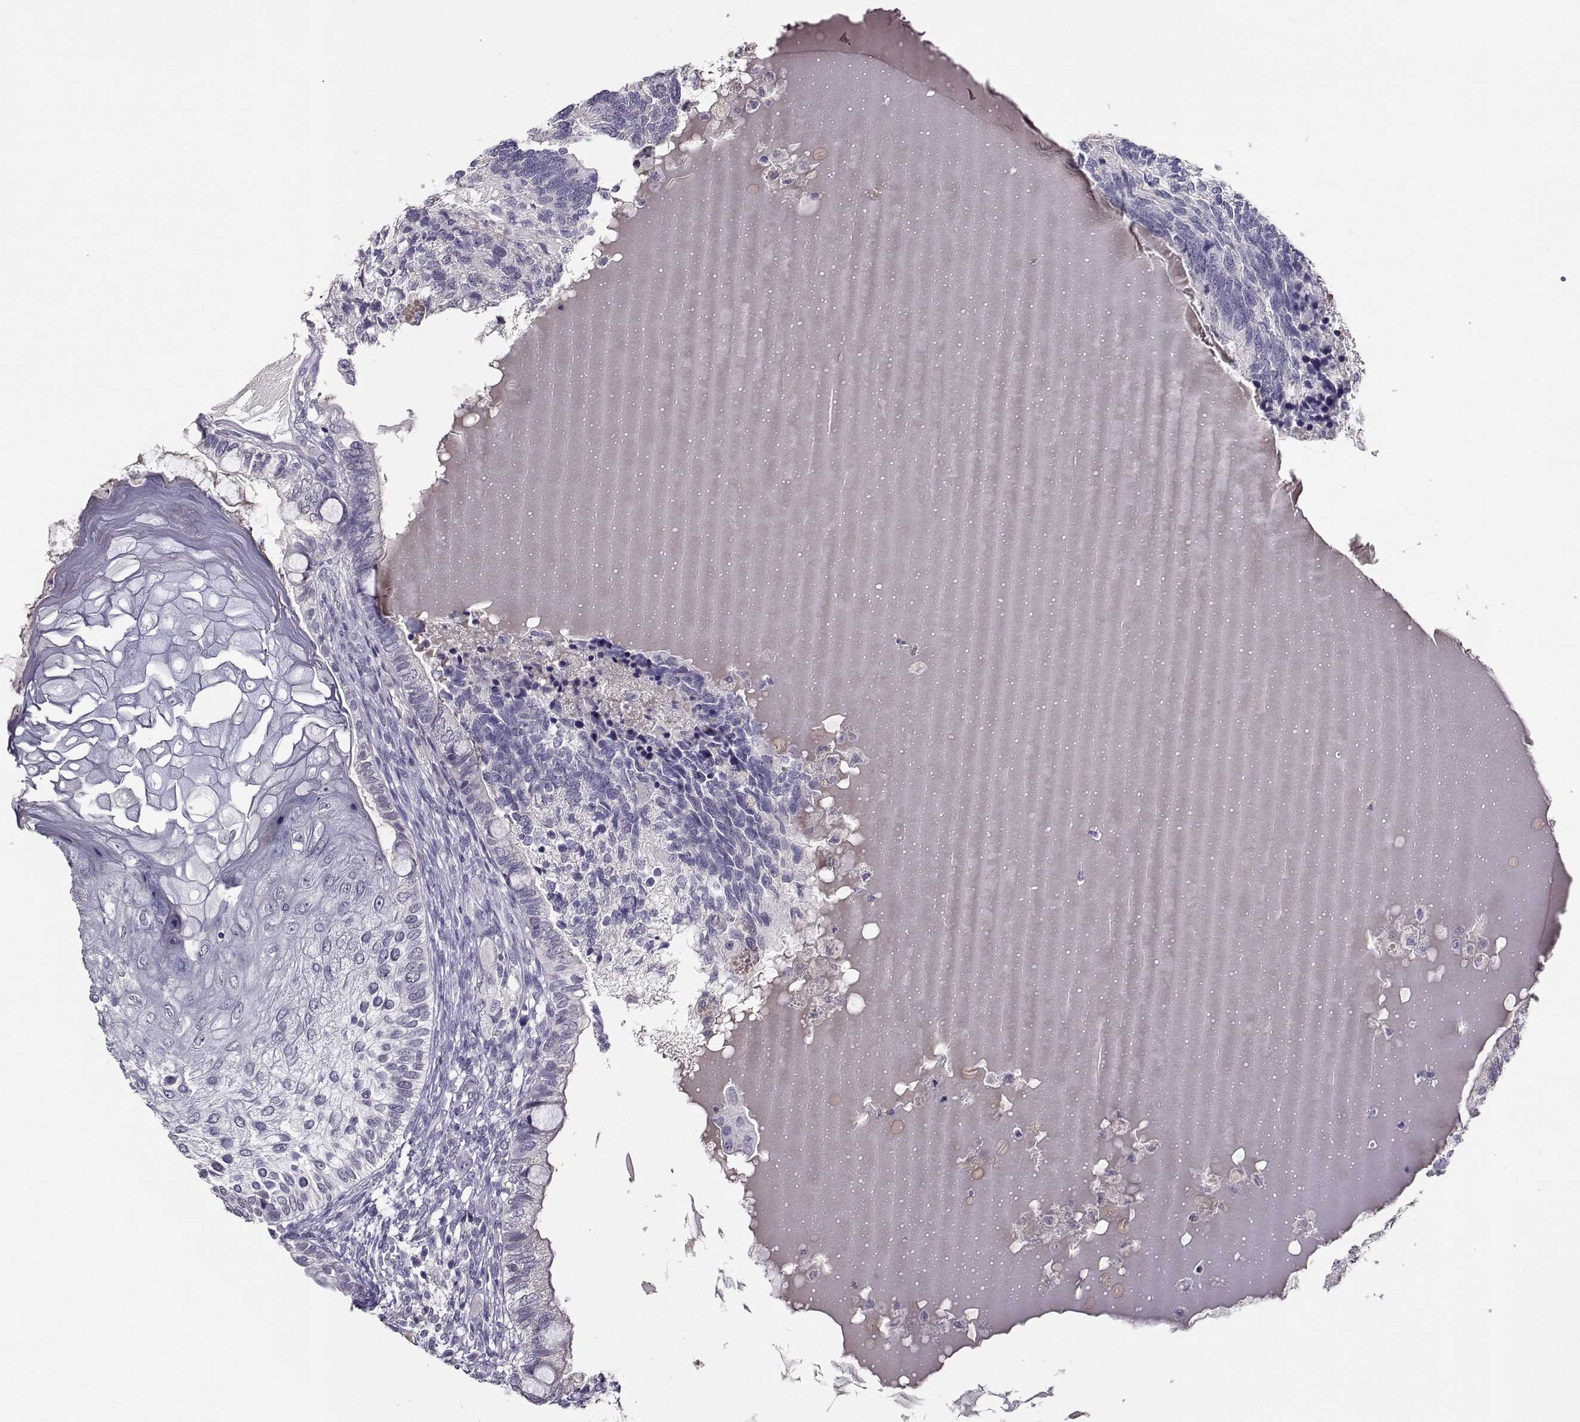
{"staining": {"intensity": "negative", "quantity": "none", "location": "none"}, "tissue": "testis cancer", "cell_type": "Tumor cells", "image_type": "cancer", "snomed": [{"axis": "morphology", "description": "Seminoma, NOS"}, {"axis": "morphology", "description": "Carcinoma, Embryonal, NOS"}, {"axis": "topography", "description": "Testis"}], "caption": "This micrograph is of embryonal carcinoma (testis) stained with immunohistochemistry (IHC) to label a protein in brown with the nuclei are counter-stained blue. There is no expression in tumor cells.", "gene": "RHOXF2", "patient": {"sex": "male", "age": 41}}